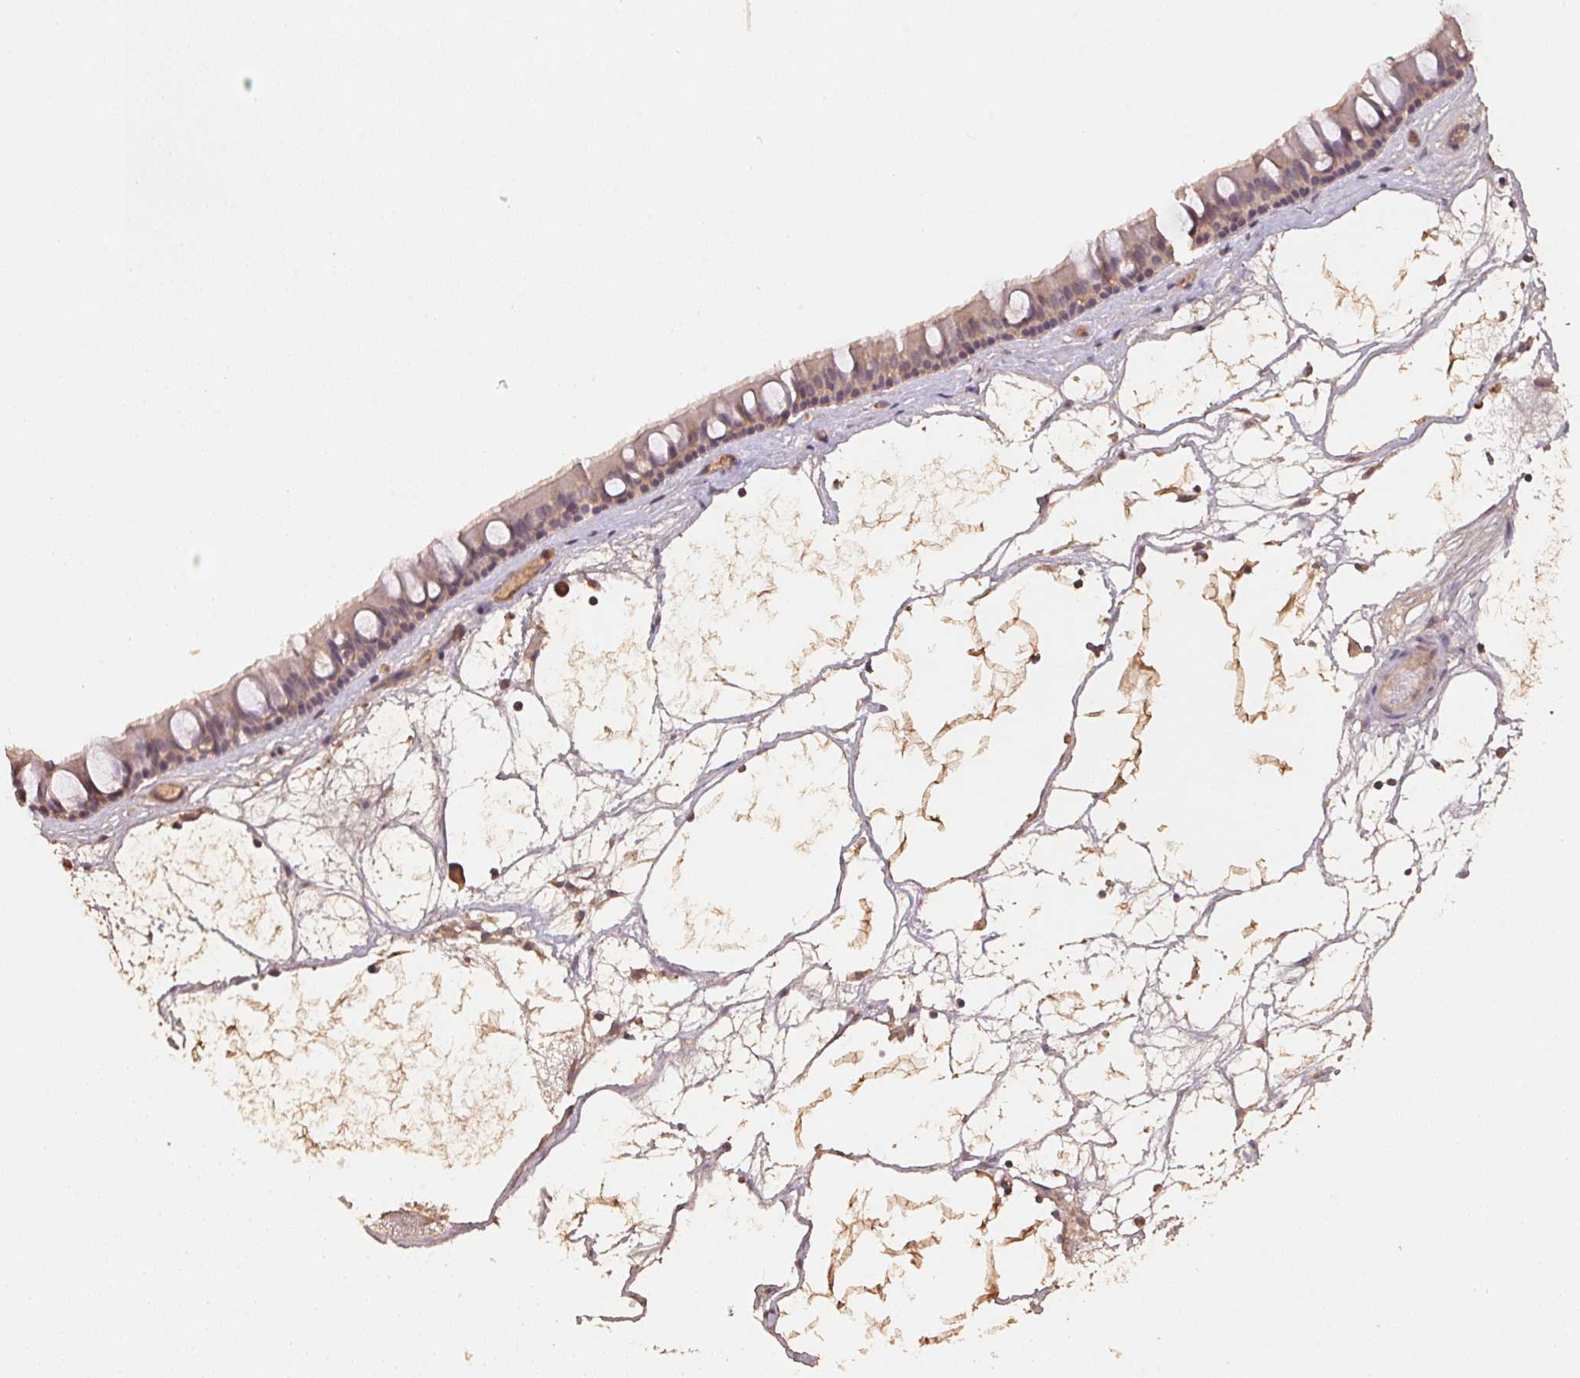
{"staining": {"intensity": "negative", "quantity": "none", "location": "none"}, "tissue": "nasopharynx", "cell_type": "Respiratory epithelial cells", "image_type": "normal", "snomed": [{"axis": "morphology", "description": "Normal tissue, NOS"}, {"axis": "topography", "description": "Nasopharynx"}], "caption": "High magnification brightfield microscopy of normal nasopharynx stained with DAB (brown) and counterstained with hematoxylin (blue): respiratory epithelial cells show no significant staining. (Brightfield microscopy of DAB IHC at high magnification).", "gene": "CENPF", "patient": {"sex": "male", "age": 68}}